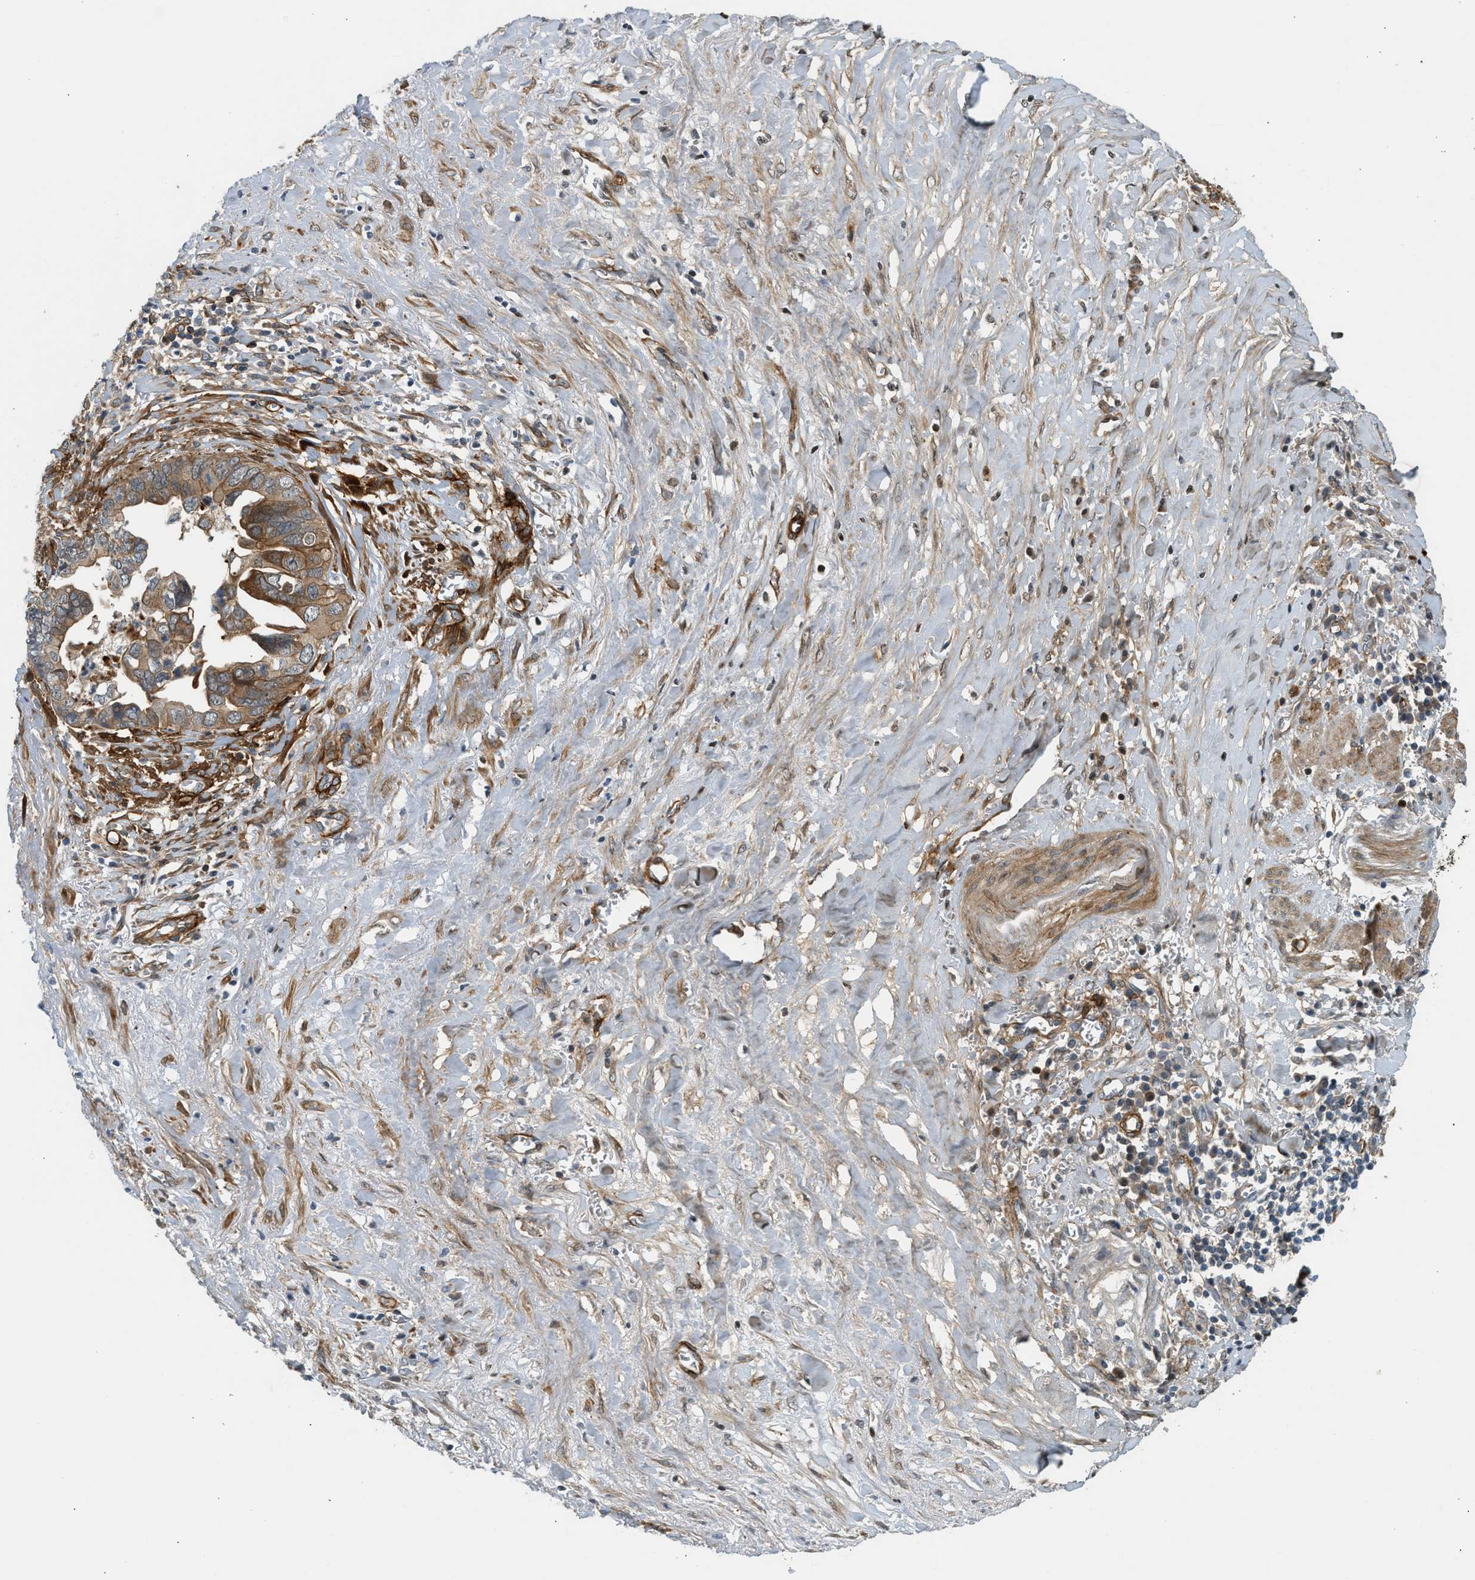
{"staining": {"intensity": "moderate", "quantity": ">75%", "location": "cytoplasmic/membranous"}, "tissue": "liver cancer", "cell_type": "Tumor cells", "image_type": "cancer", "snomed": [{"axis": "morphology", "description": "Cholangiocarcinoma"}, {"axis": "topography", "description": "Liver"}], "caption": "Human liver cholangiocarcinoma stained with a brown dye exhibits moderate cytoplasmic/membranous positive staining in about >75% of tumor cells.", "gene": "EDNRA", "patient": {"sex": "female", "age": 79}}